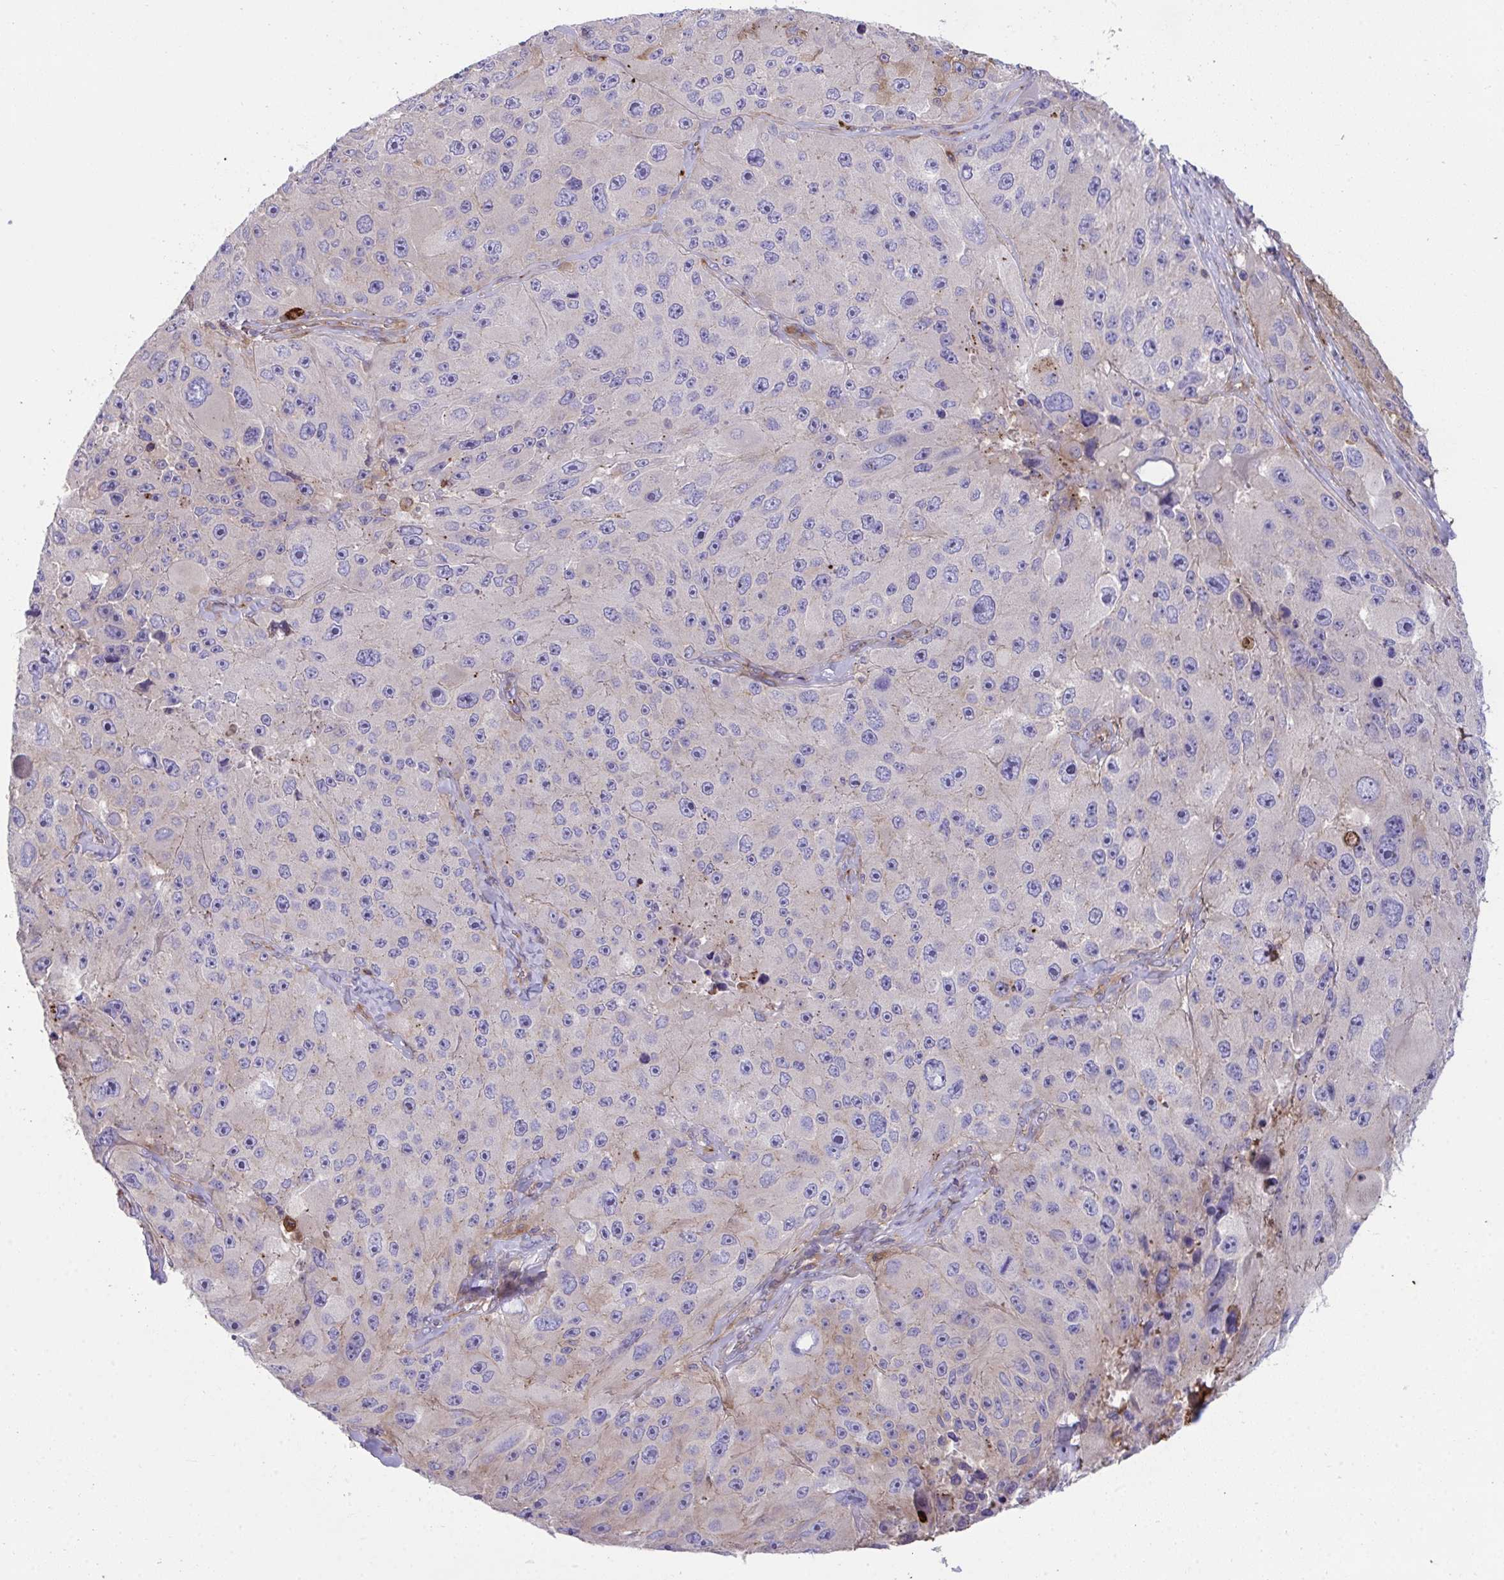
{"staining": {"intensity": "weak", "quantity": "<25%", "location": "cytoplasmic/membranous"}, "tissue": "melanoma", "cell_type": "Tumor cells", "image_type": "cancer", "snomed": [{"axis": "morphology", "description": "Malignant melanoma, Metastatic site"}, {"axis": "topography", "description": "Lymph node"}], "caption": "The immunohistochemistry photomicrograph has no significant staining in tumor cells of malignant melanoma (metastatic site) tissue. Nuclei are stained in blue.", "gene": "PPIH", "patient": {"sex": "male", "age": 62}}